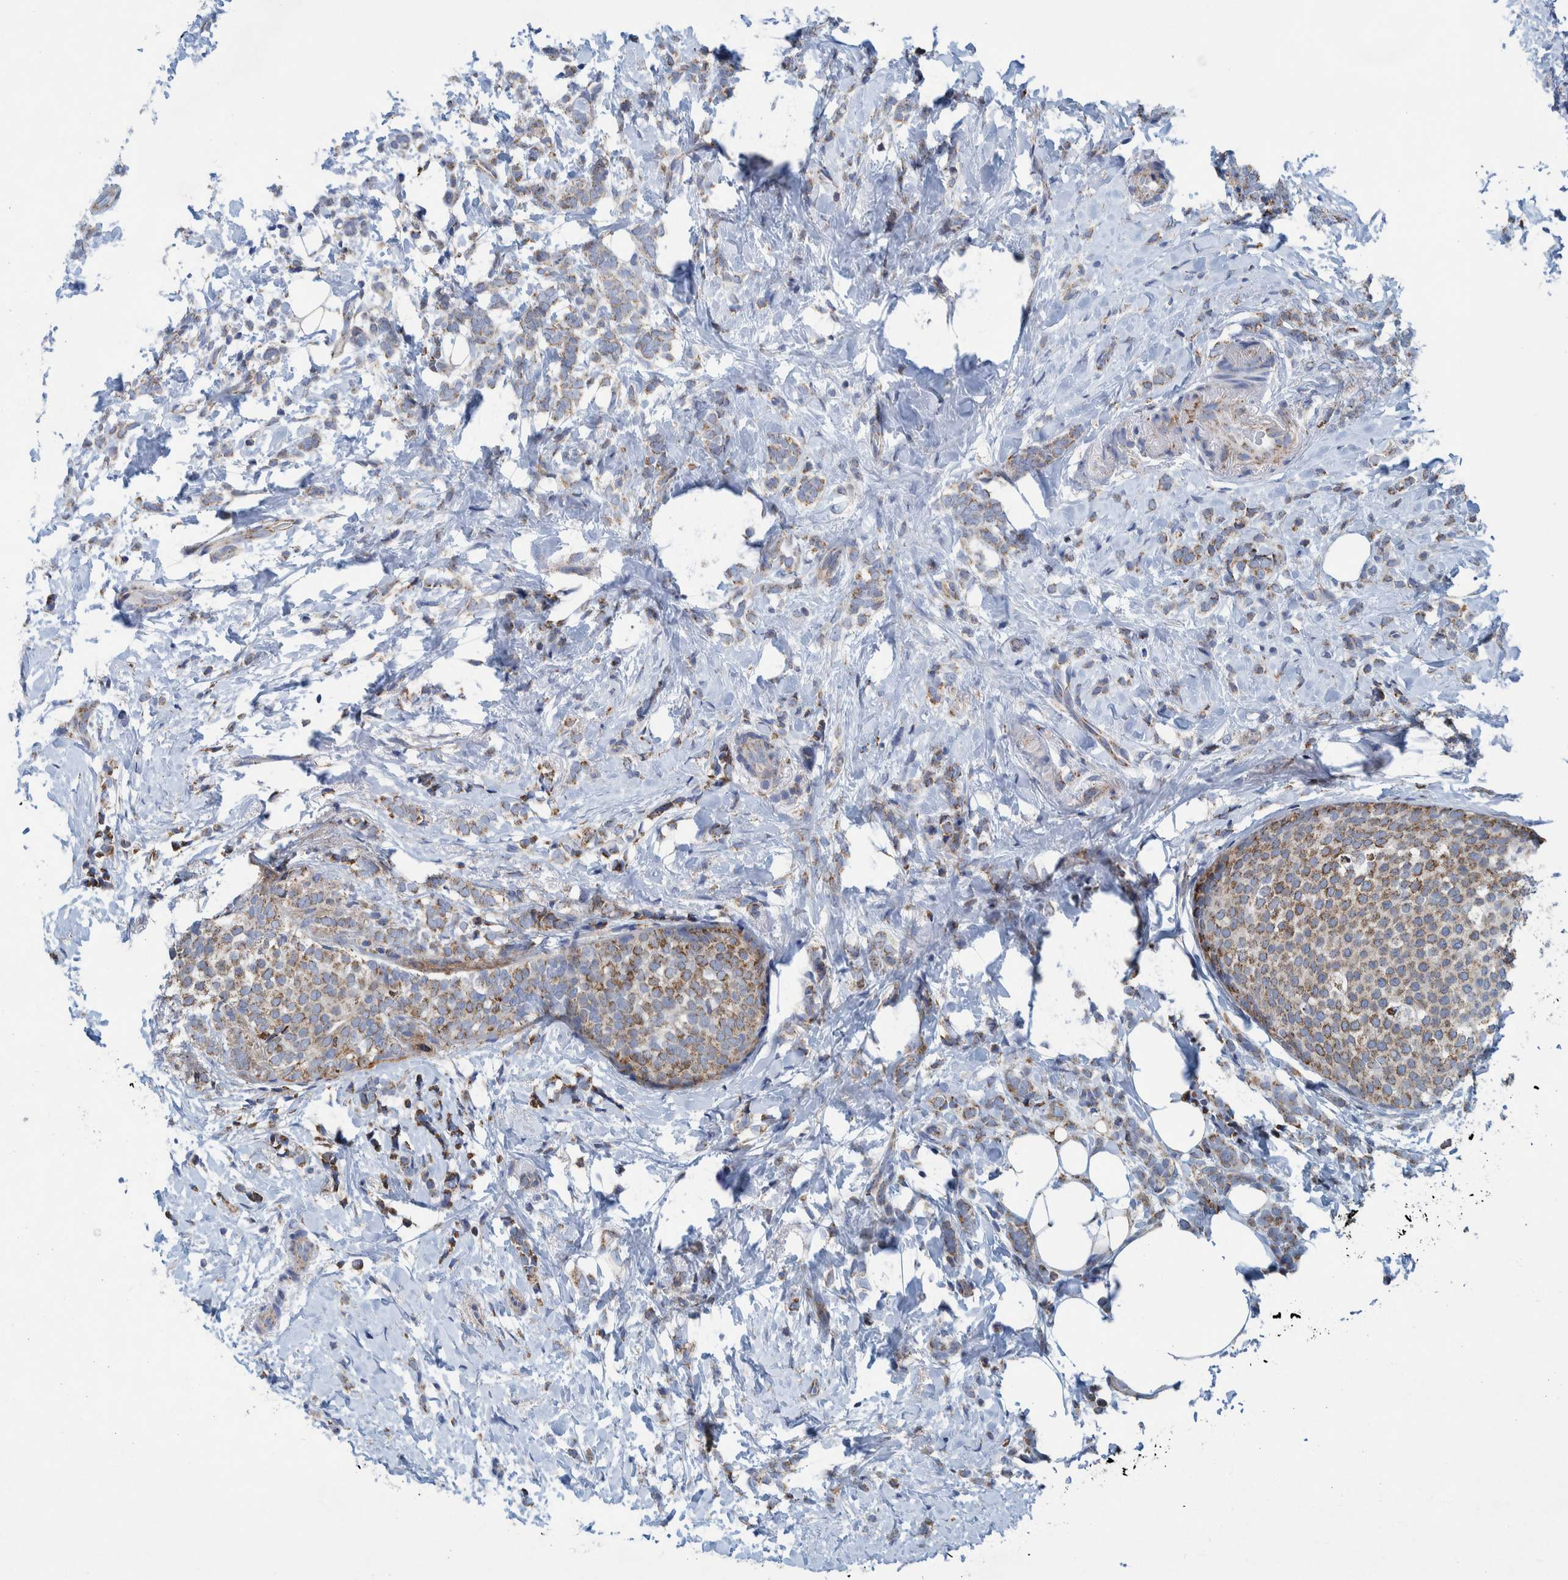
{"staining": {"intensity": "weak", "quantity": ">75%", "location": "cytoplasmic/membranous"}, "tissue": "breast cancer", "cell_type": "Tumor cells", "image_type": "cancer", "snomed": [{"axis": "morphology", "description": "Lobular carcinoma"}, {"axis": "topography", "description": "Breast"}], "caption": "Breast lobular carcinoma stained for a protein (brown) exhibits weak cytoplasmic/membranous positive staining in approximately >75% of tumor cells.", "gene": "MRPS7", "patient": {"sex": "female", "age": 50}}